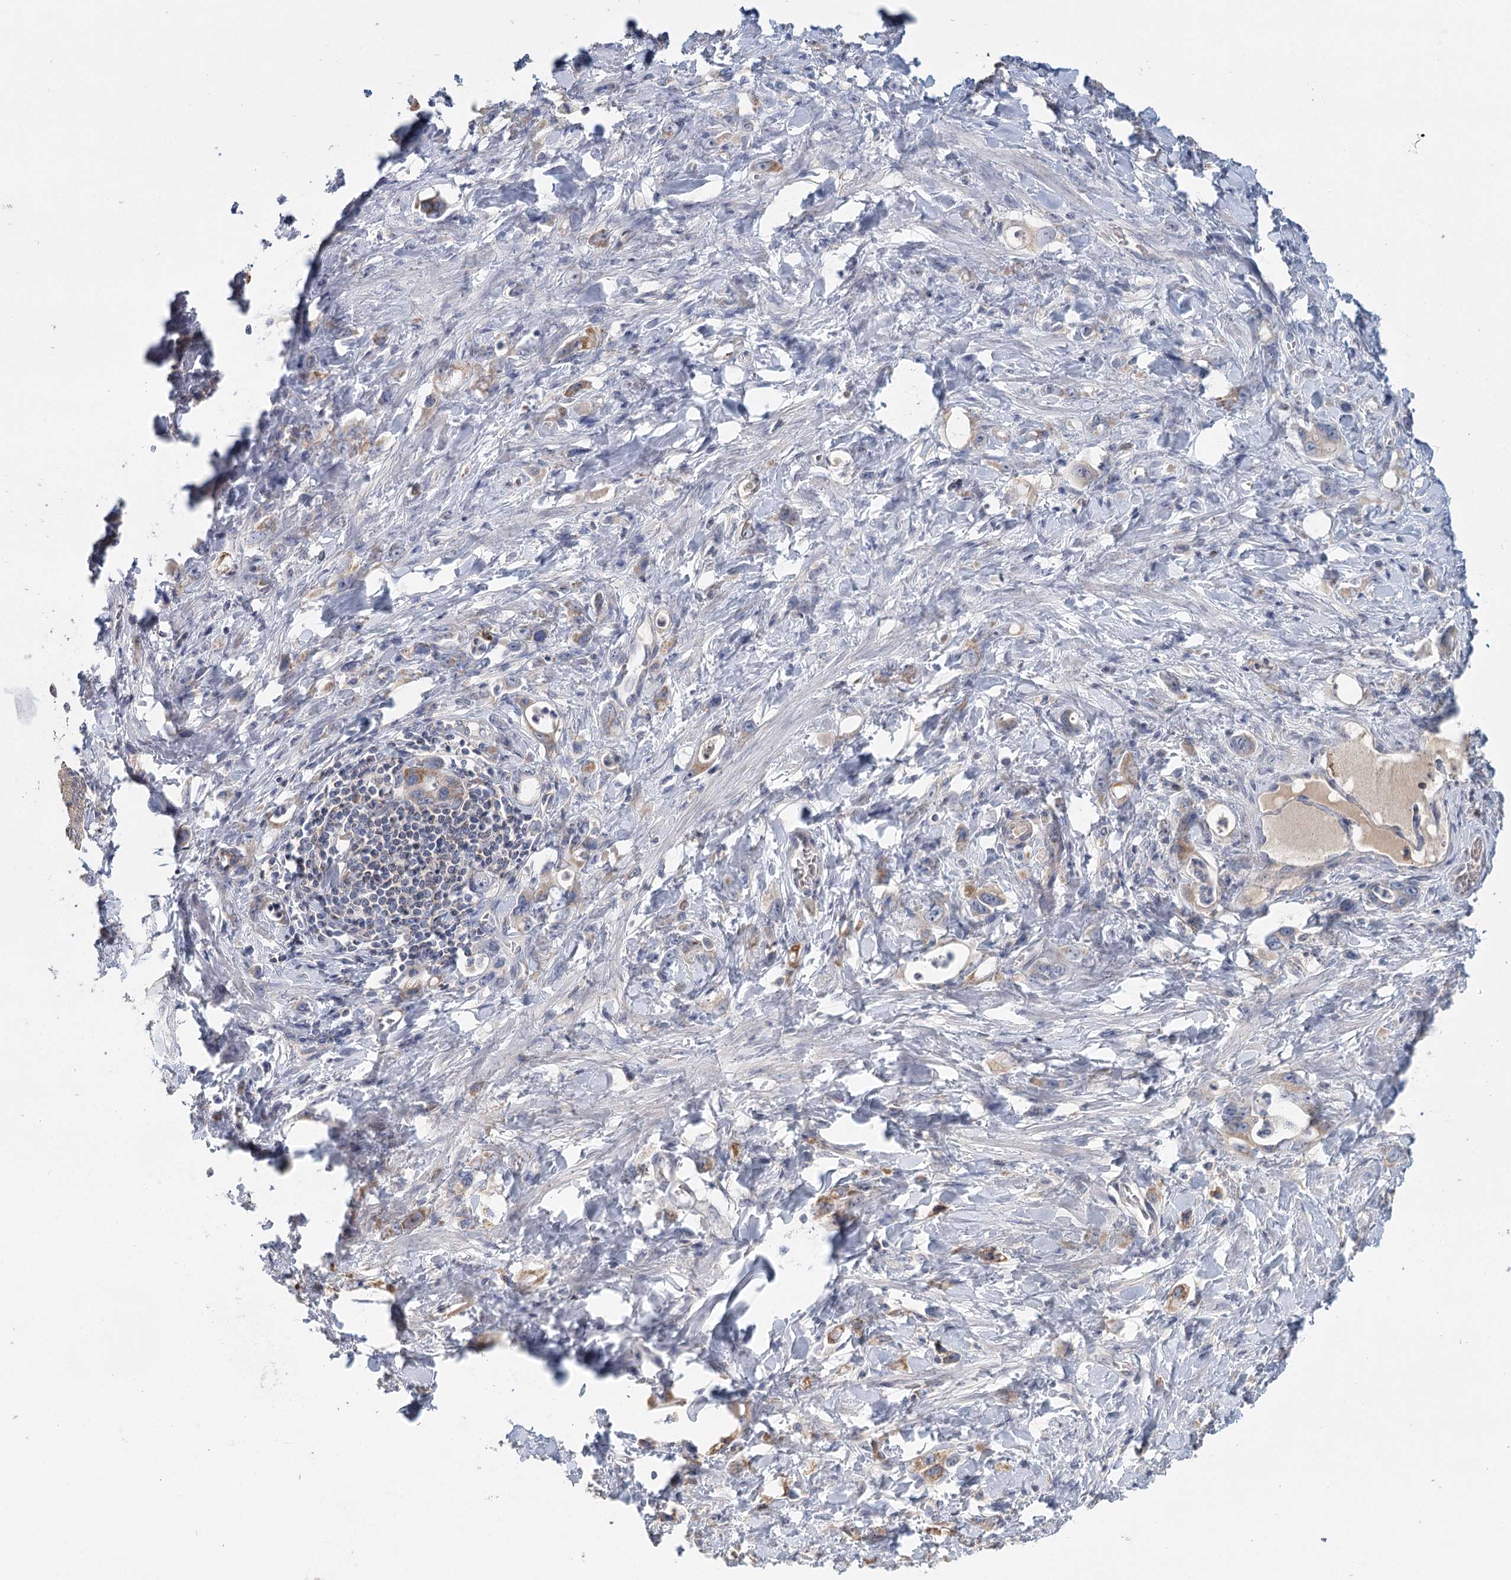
{"staining": {"intensity": "moderate", "quantity": "25%-75%", "location": "cytoplasmic/membranous"}, "tissue": "stomach cancer", "cell_type": "Tumor cells", "image_type": "cancer", "snomed": [{"axis": "morphology", "description": "Adenocarcinoma, NOS"}, {"axis": "topography", "description": "Stomach, lower"}], "caption": "Brown immunohistochemical staining in stomach adenocarcinoma displays moderate cytoplasmic/membranous staining in approximately 25%-75% of tumor cells. (Brightfield microscopy of DAB IHC at high magnification).", "gene": "ARHGAP44", "patient": {"sex": "female", "age": 43}}